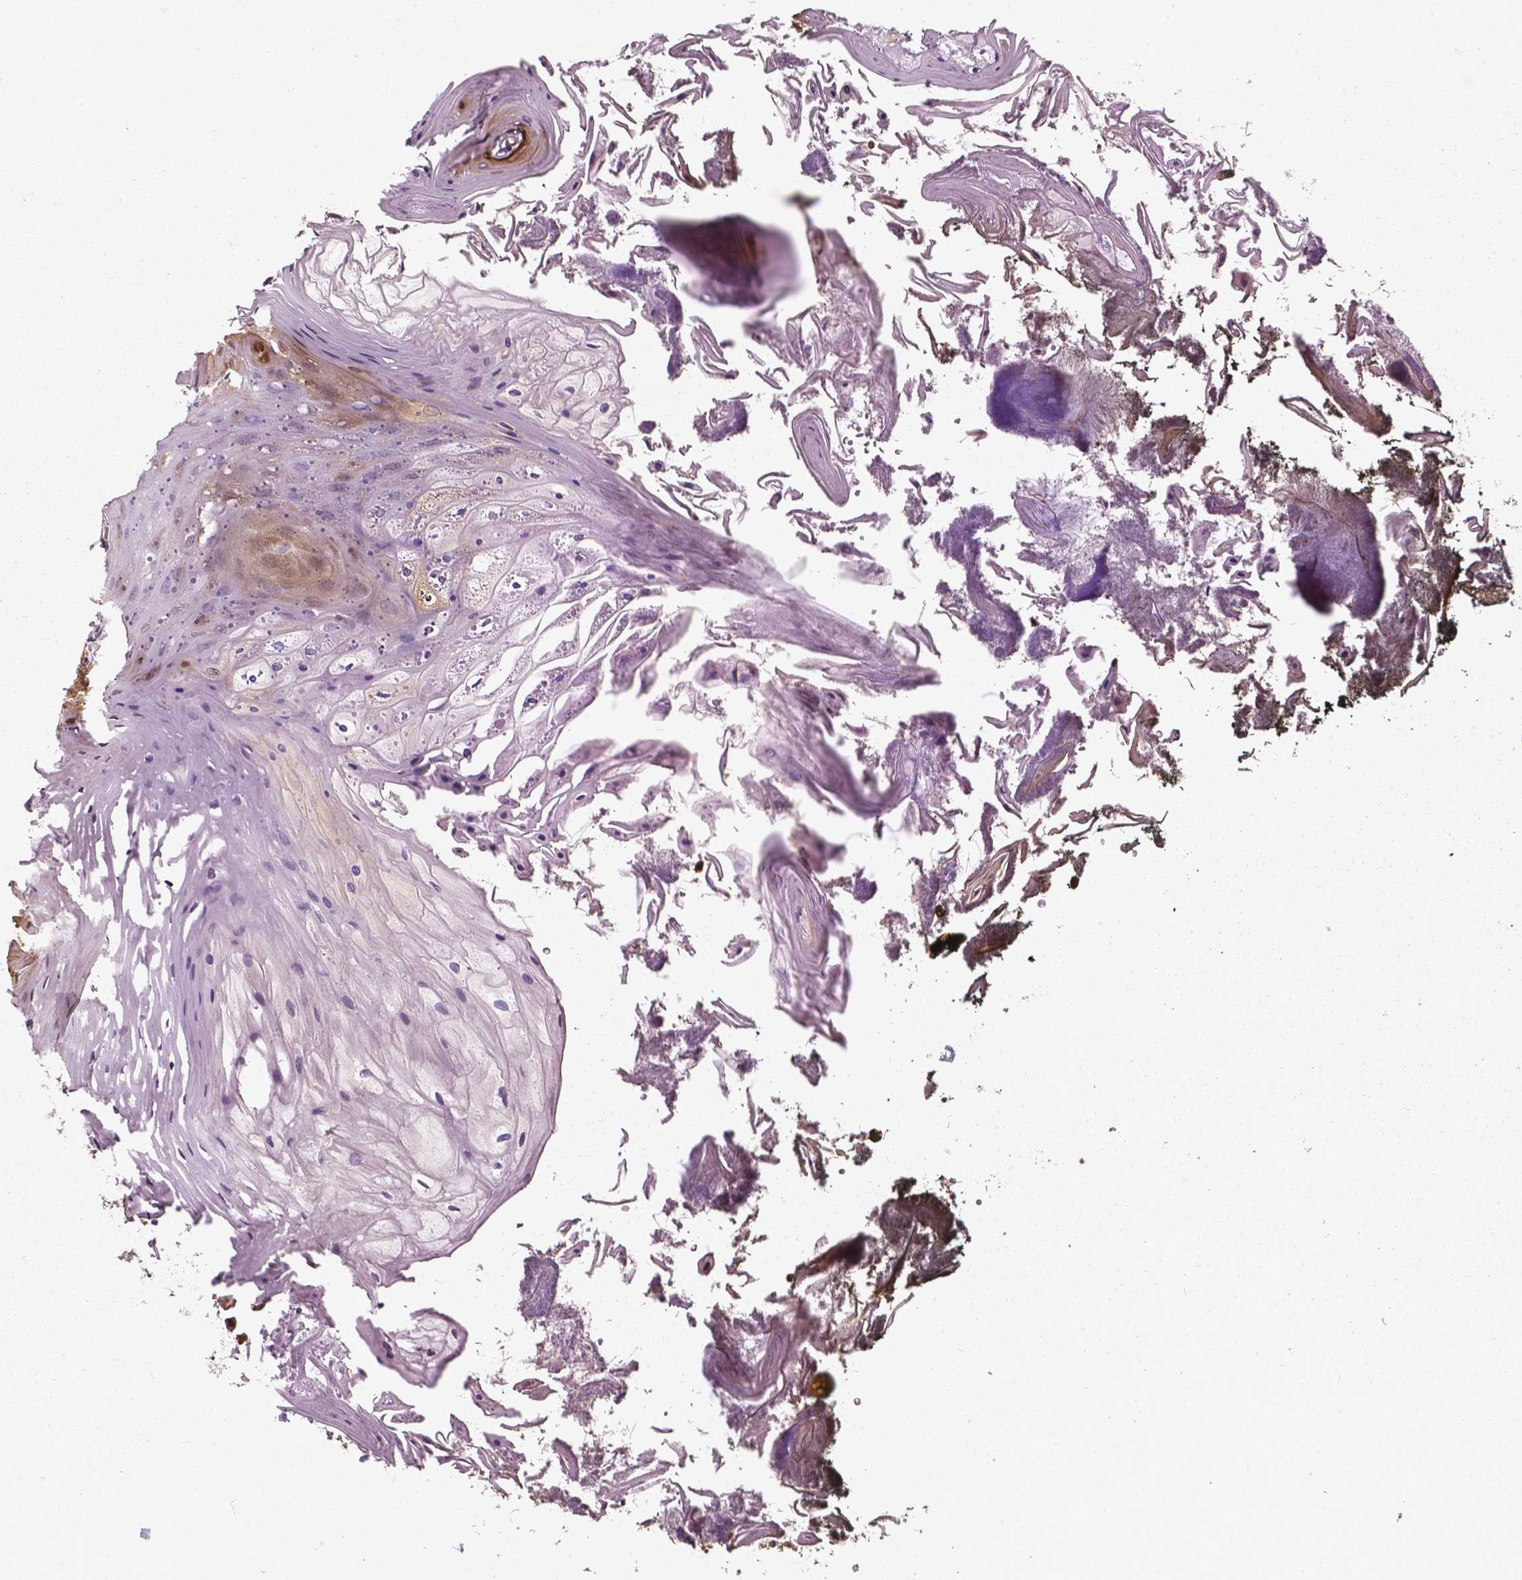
{"staining": {"intensity": "moderate", "quantity": "<25%", "location": "cytoplasmic/membranous,nuclear"}, "tissue": "oral mucosa", "cell_type": "Squamous epithelial cells", "image_type": "normal", "snomed": [{"axis": "morphology", "description": "Normal tissue, NOS"}, {"axis": "topography", "description": "Oral tissue"}], "caption": "This micrograph displays immunohistochemistry (IHC) staining of normal oral mucosa, with low moderate cytoplasmic/membranous,nuclear positivity in approximately <25% of squamous epithelial cells.", "gene": "AKR1B10", "patient": {"sex": "male", "age": 9}}